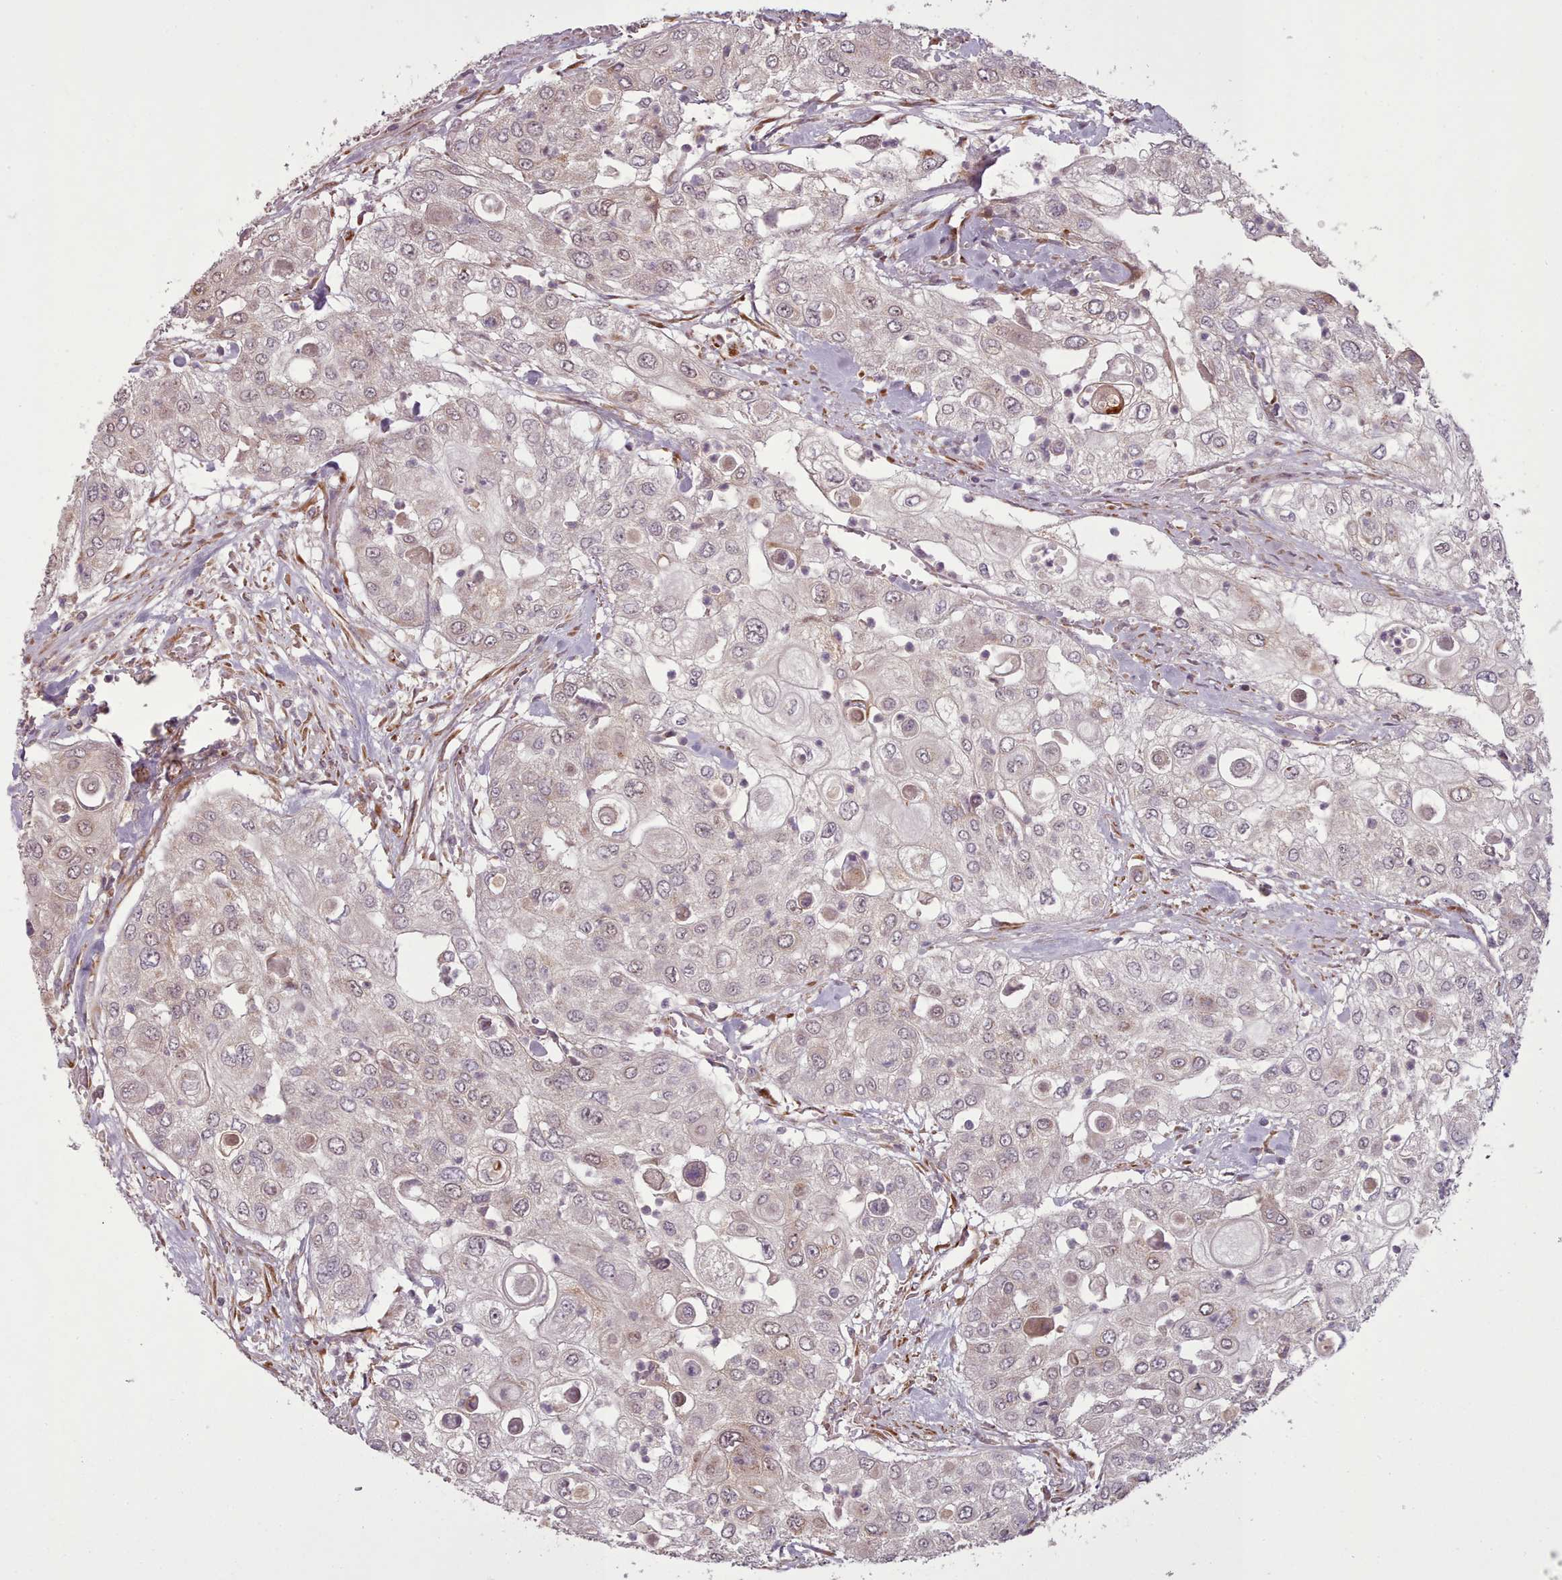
{"staining": {"intensity": "weak", "quantity": ">75%", "location": "nuclear"}, "tissue": "urothelial cancer", "cell_type": "Tumor cells", "image_type": "cancer", "snomed": [{"axis": "morphology", "description": "Urothelial carcinoma, High grade"}, {"axis": "topography", "description": "Urinary bladder"}], "caption": "Brown immunohistochemical staining in high-grade urothelial carcinoma reveals weak nuclear staining in about >75% of tumor cells. (DAB (3,3'-diaminobenzidine) = brown stain, brightfield microscopy at high magnification).", "gene": "GBGT1", "patient": {"sex": "female", "age": 79}}